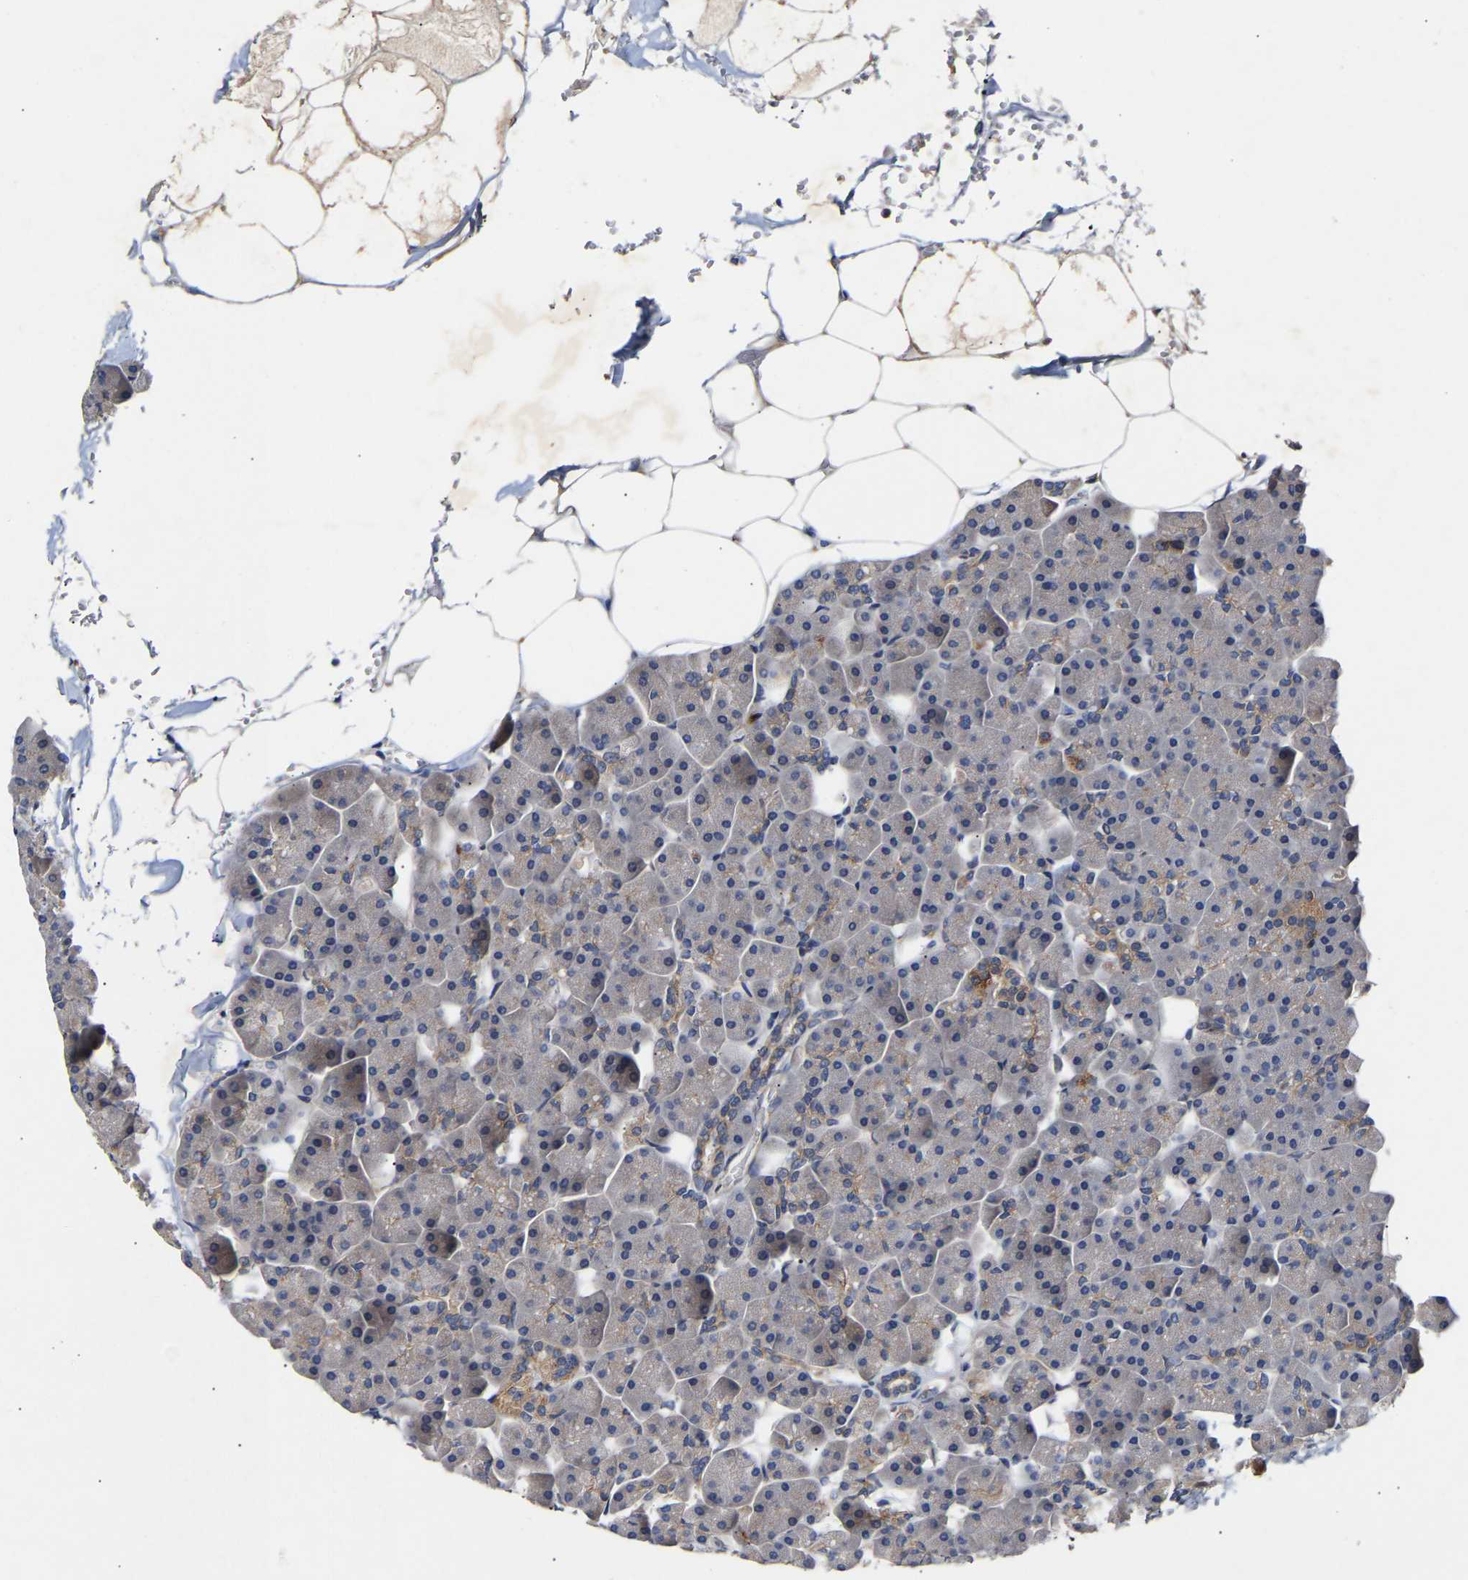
{"staining": {"intensity": "moderate", "quantity": "<25%", "location": "cytoplasmic/membranous"}, "tissue": "pancreas", "cell_type": "Exocrine glandular cells", "image_type": "normal", "snomed": [{"axis": "morphology", "description": "Normal tissue, NOS"}, {"axis": "topography", "description": "Pancreas"}], "caption": "A low amount of moderate cytoplasmic/membranous positivity is identified in about <25% of exocrine glandular cells in unremarkable pancreas.", "gene": "KASH5", "patient": {"sex": "male", "age": 35}}